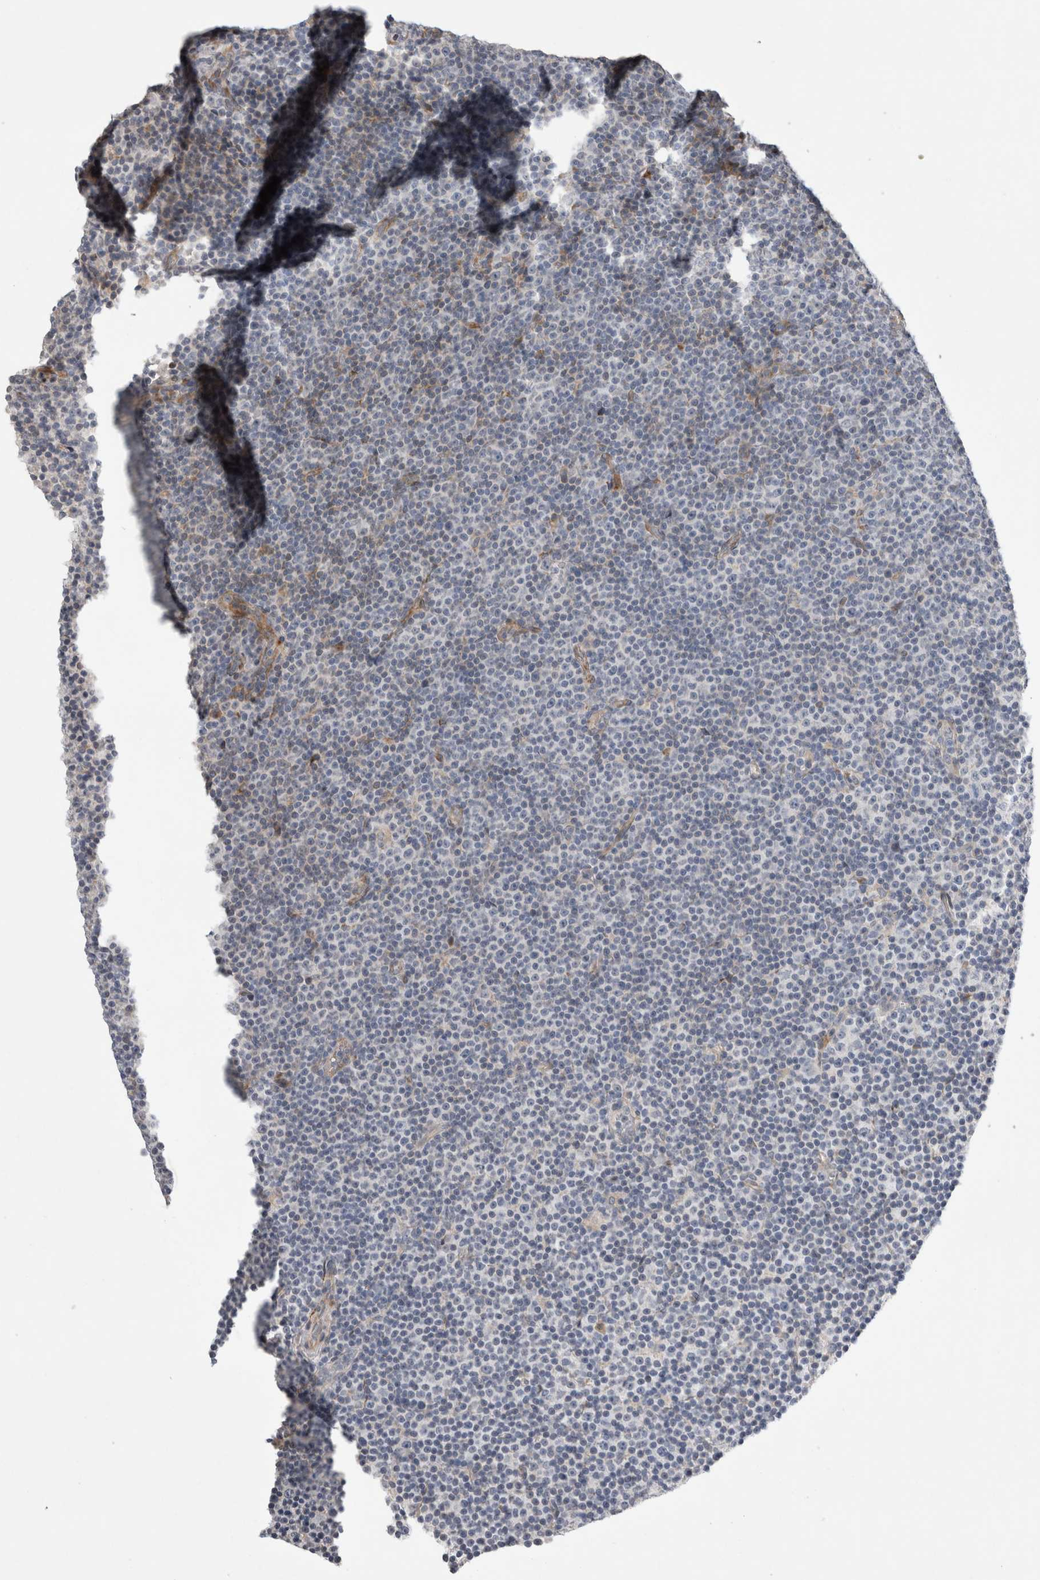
{"staining": {"intensity": "negative", "quantity": "none", "location": "none"}, "tissue": "lymphoma", "cell_type": "Tumor cells", "image_type": "cancer", "snomed": [{"axis": "morphology", "description": "Malignant lymphoma, non-Hodgkin's type, Low grade"}, {"axis": "topography", "description": "Lymph node"}], "caption": "Immunohistochemistry (IHC) photomicrograph of neoplastic tissue: malignant lymphoma, non-Hodgkin's type (low-grade) stained with DAB (3,3'-diaminobenzidine) exhibits no significant protein staining in tumor cells.", "gene": "TRMT9B", "patient": {"sex": "female", "age": 67}}